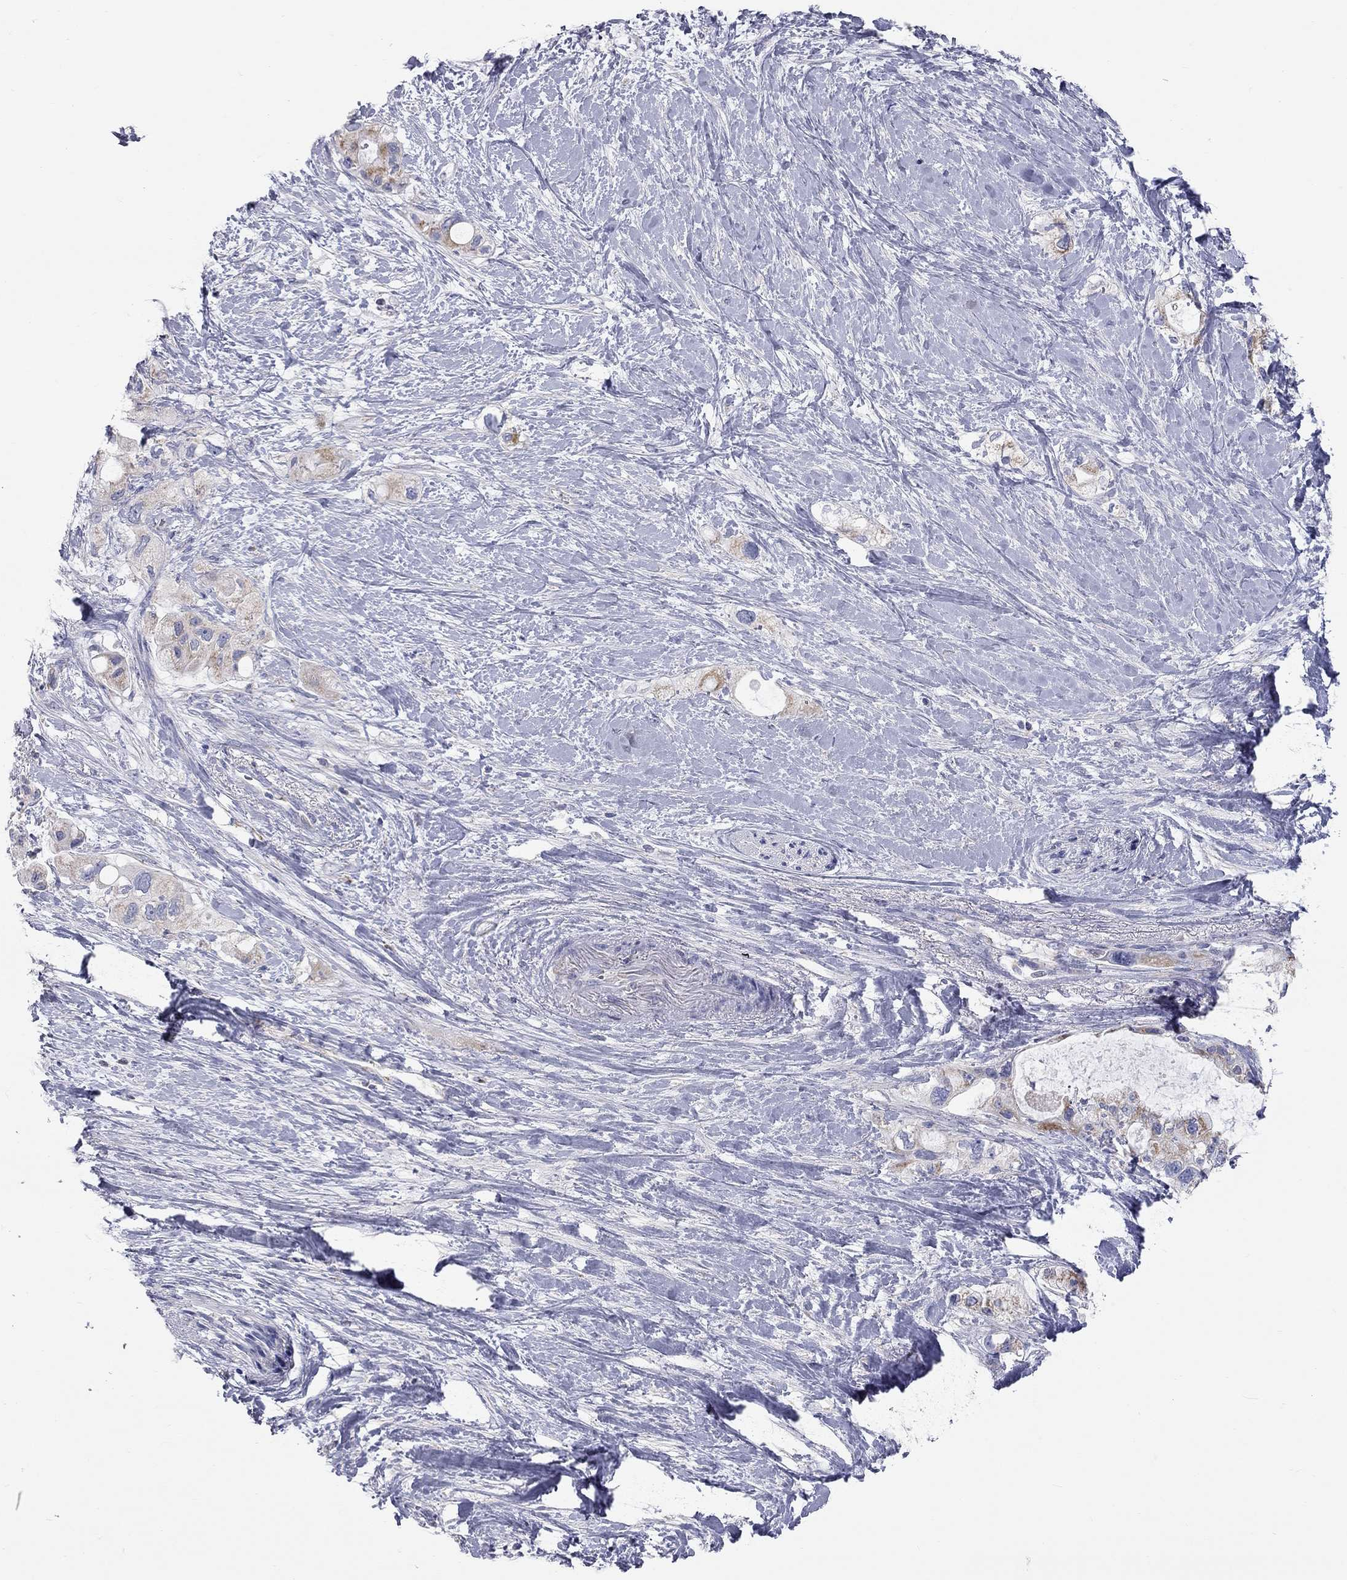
{"staining": {"intensity": "negative", "quantity": "none", "location": "none"}, "tissue": "pancreatic cancer", "cell_type": "Tumor cells", "image_type": "cancer", "snomed": [{"axis": "morphology", "description": "Adenocarcinoma, NOS"}, {"axis": "topography", "description": "Pancreas"}], "caption": "Pancreatic cancer (adenocarcinoma) stained for a protein using immunohistochemistry (IHC) displays no expression tumor cells.", "gene": "CFAP161", "patient": {"sex": "female", "age": 56}}